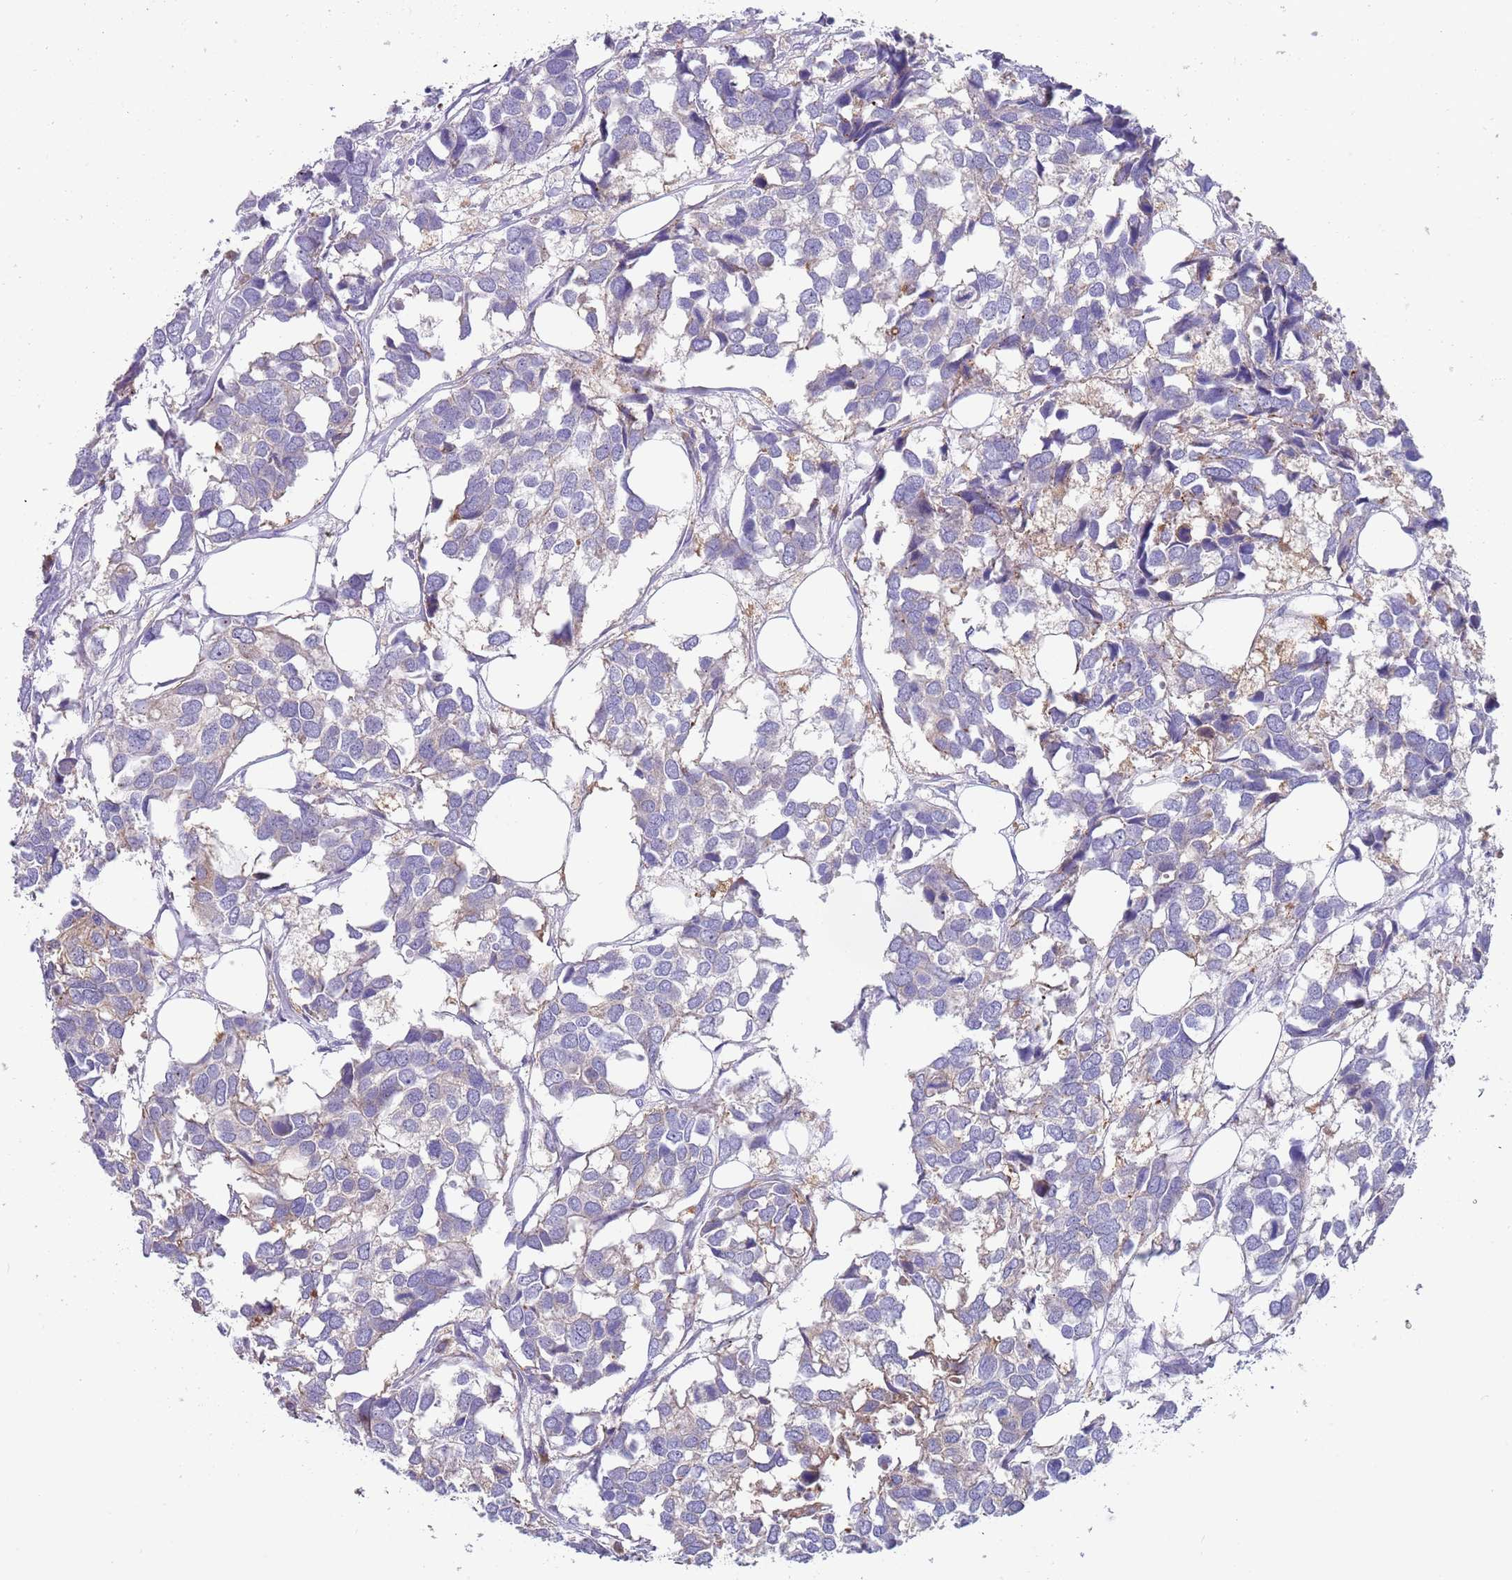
{"staining": {"intensity": "negative", "quantity": "none", "location": "none"}, "tissue": "breast cancer", "cell_type": "Tumor cells", "image_type": "cancer", "snomed": [{"axis": "morphology", "description": "Duct carcinoma"}, {"axis": "topography", "description": "Breast"}], "caption": "Tumor cells are negative for protein expression in human breast cancer (intraductal carcinoma). Brightfield microscopy of immunohistochemistry stained with DAB (3,3'-diaminobenzidine) (brown) and hematoxylin (blue), captured at high magnification.", "gene": "TYW1", "patient": {"sex": "female", "age": 83}}